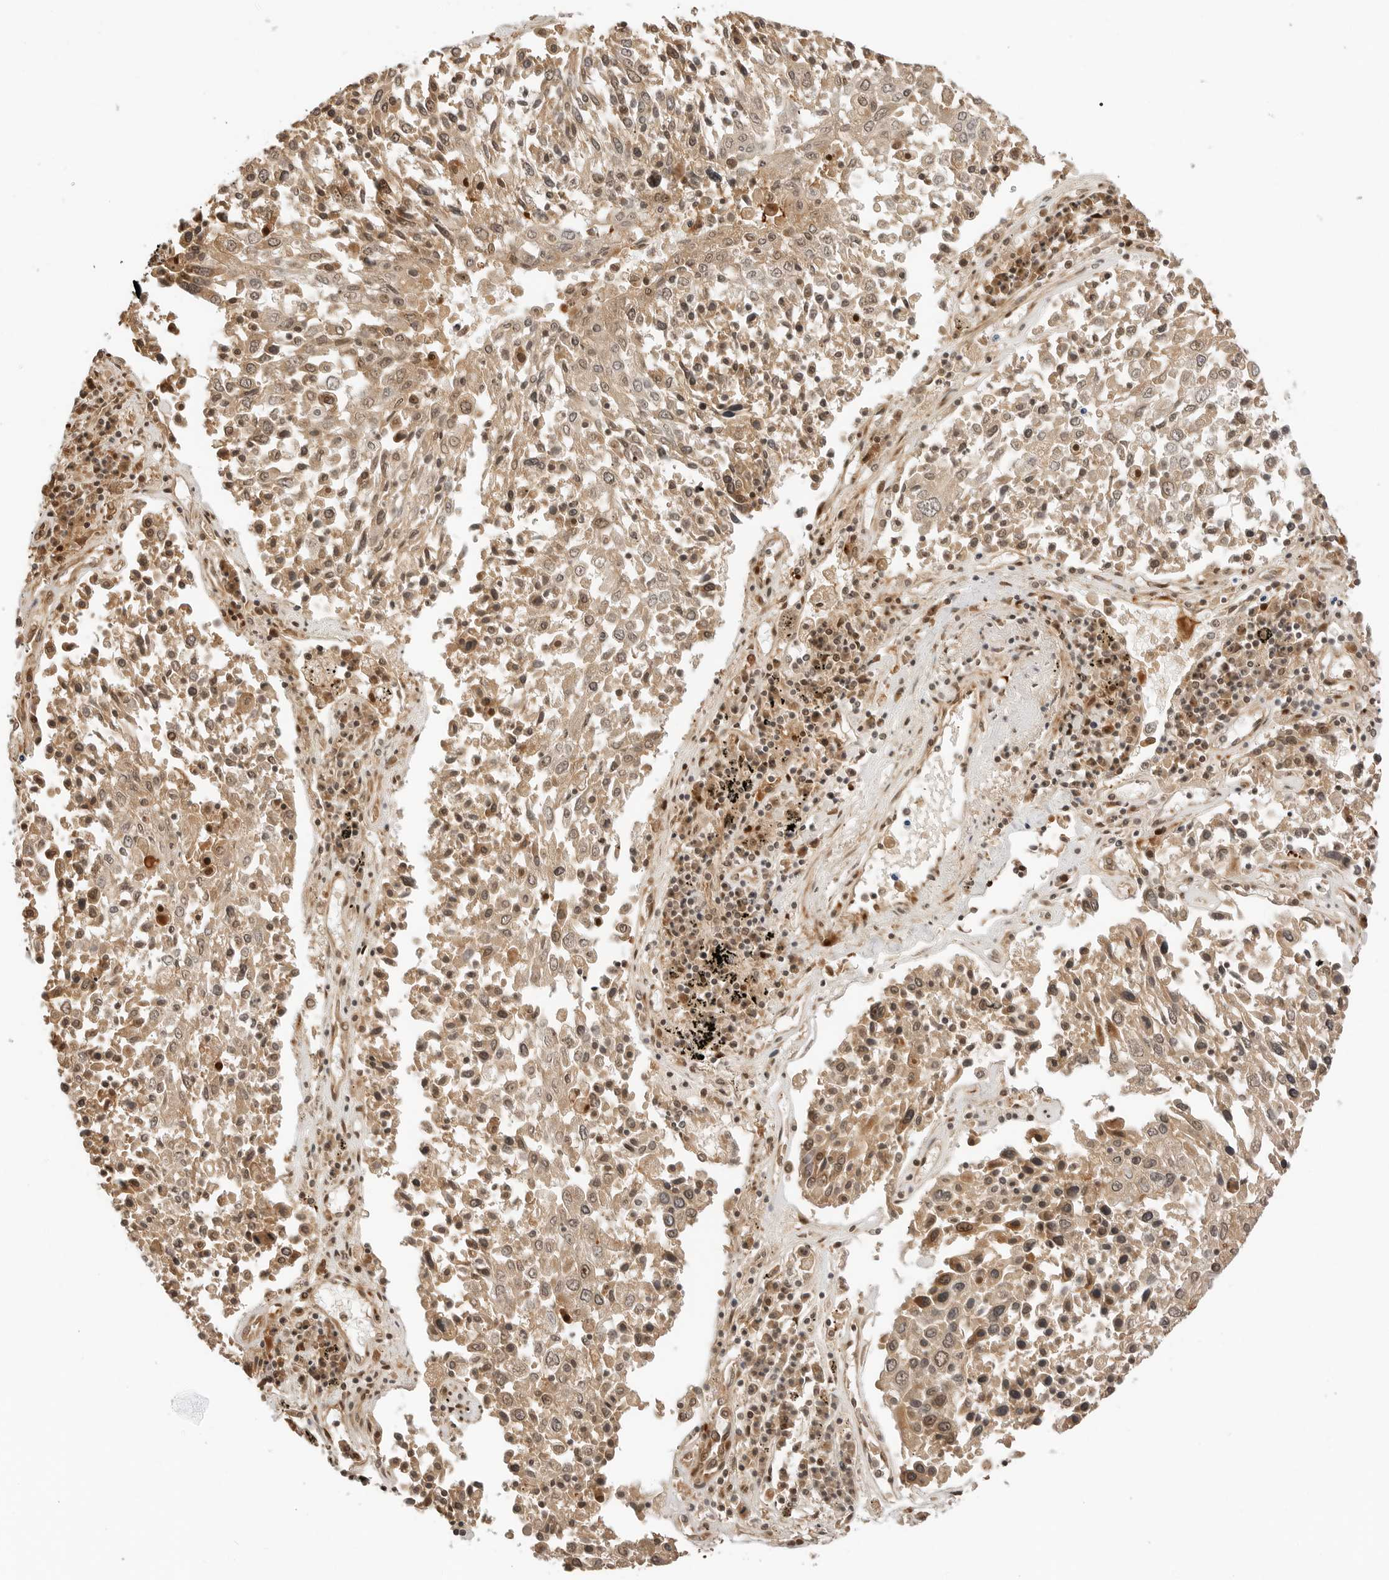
{"staining": {"intensity": "moderate", "quantity": ">75%", "location": "cytoplasmic/membranous,nuclear"}, "tissue": "lung cancer", "cell_type": "Tumor cells", "image_type": "cancer", "snomed": [{"axis": "morphology", "description": "Squamous cell carcinoma, NOS"}, {"axis": "topography", "description": "Lung"}], "caption": "Protein expression analysis of lung cancer displays moderate cytoplasmic/membranous and nuclear staining in approximately >75% of tumor cells.", "gene": "GEM", "patient": {"sex": "male", "age": 65}}